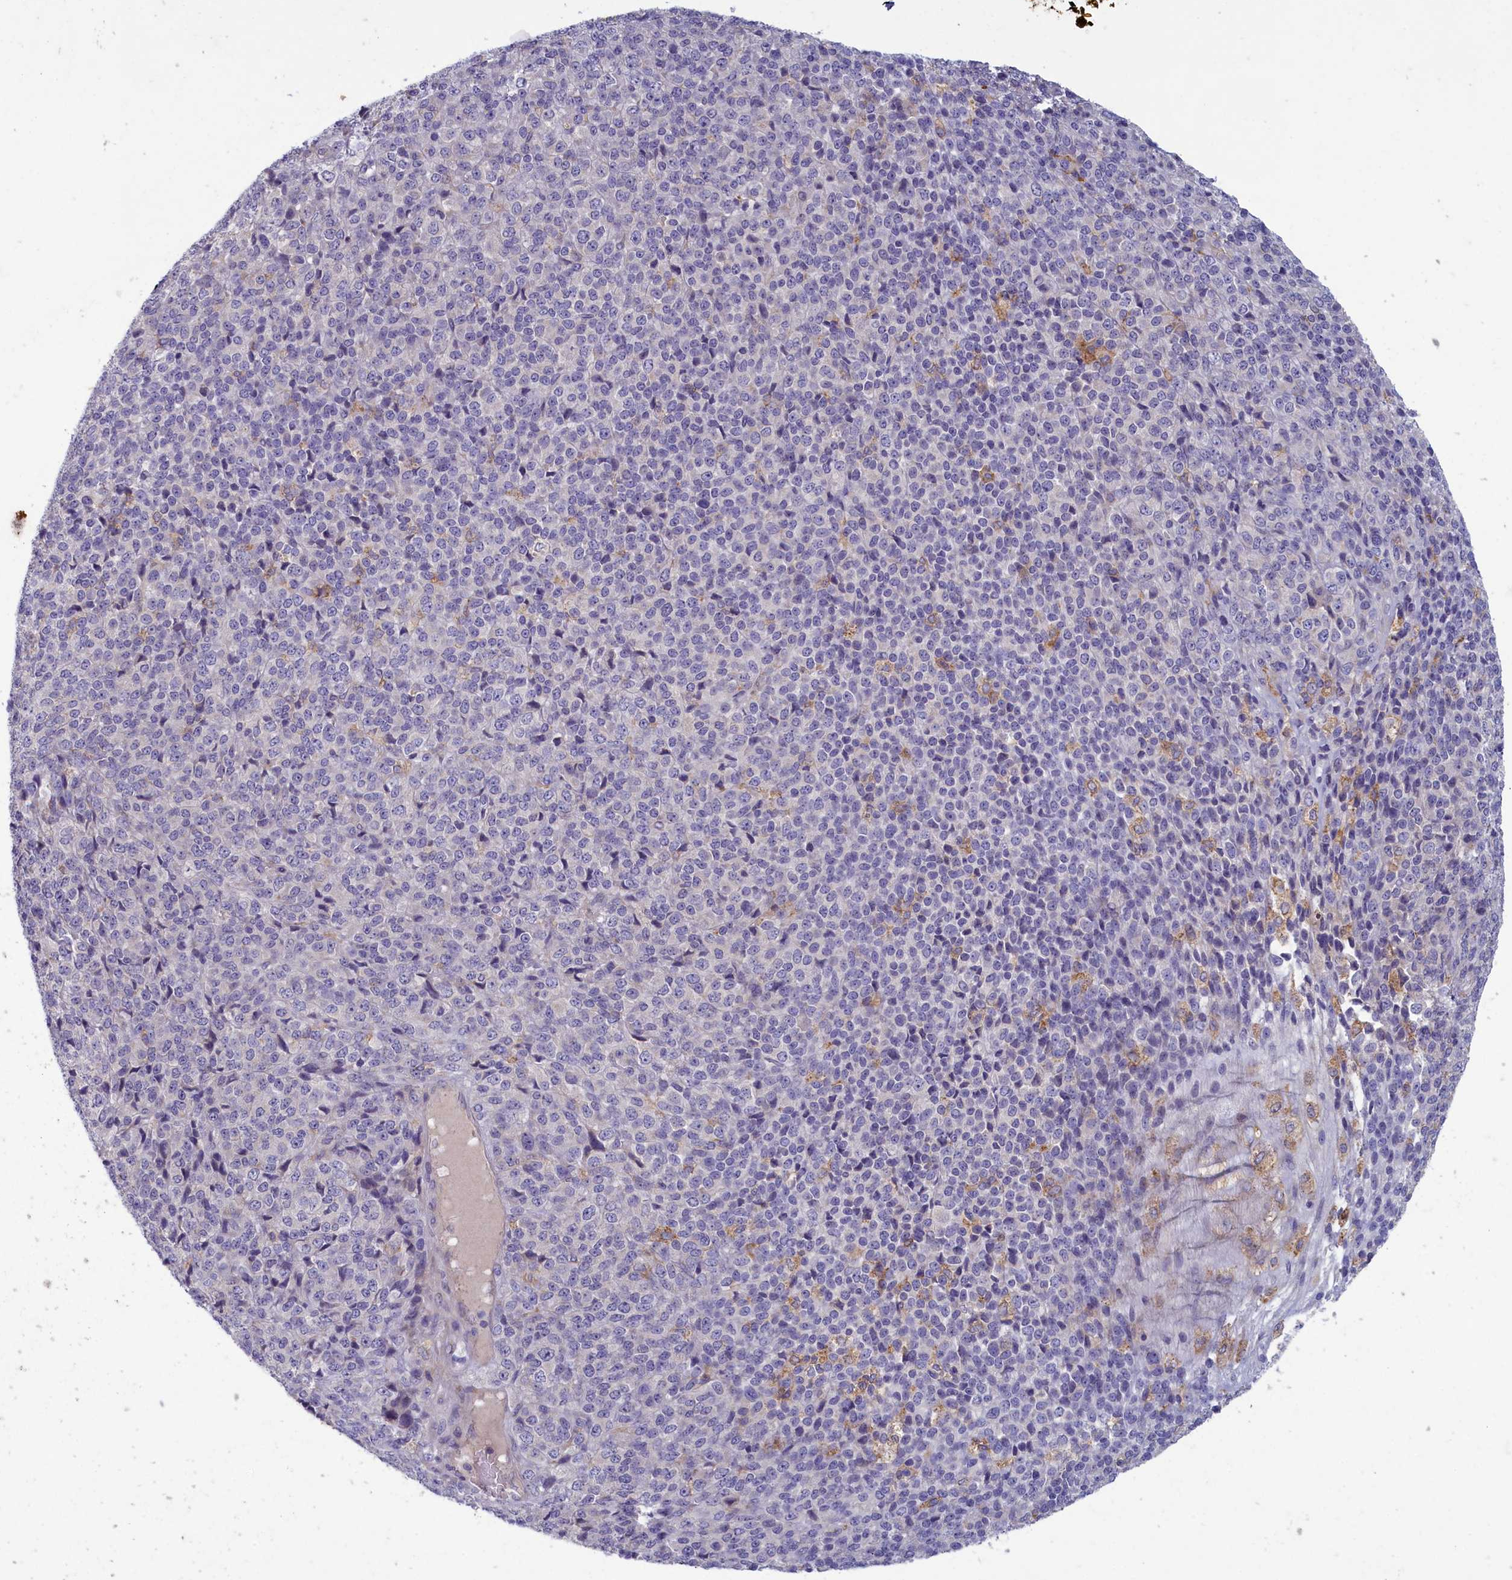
{"staining": {"intensity": "negative", "quantity": "none", "location": "none"}, "tissue": "melanoma", "cell_type": "Tumor cells", "image_type": "cancer", "snomed": [{"axis": "morphology", "description": "Malignant melanoma, Metastatic site"}, {"axis": "topography", "description": "Brain"}], "caption": "A high-resolution image shows immunohistochemistry staining of melanoma, which exhibits no significant expression in tumor cells.", "gene": "PLEKHG6", "patient": {"sex": "female", "age": 56}}